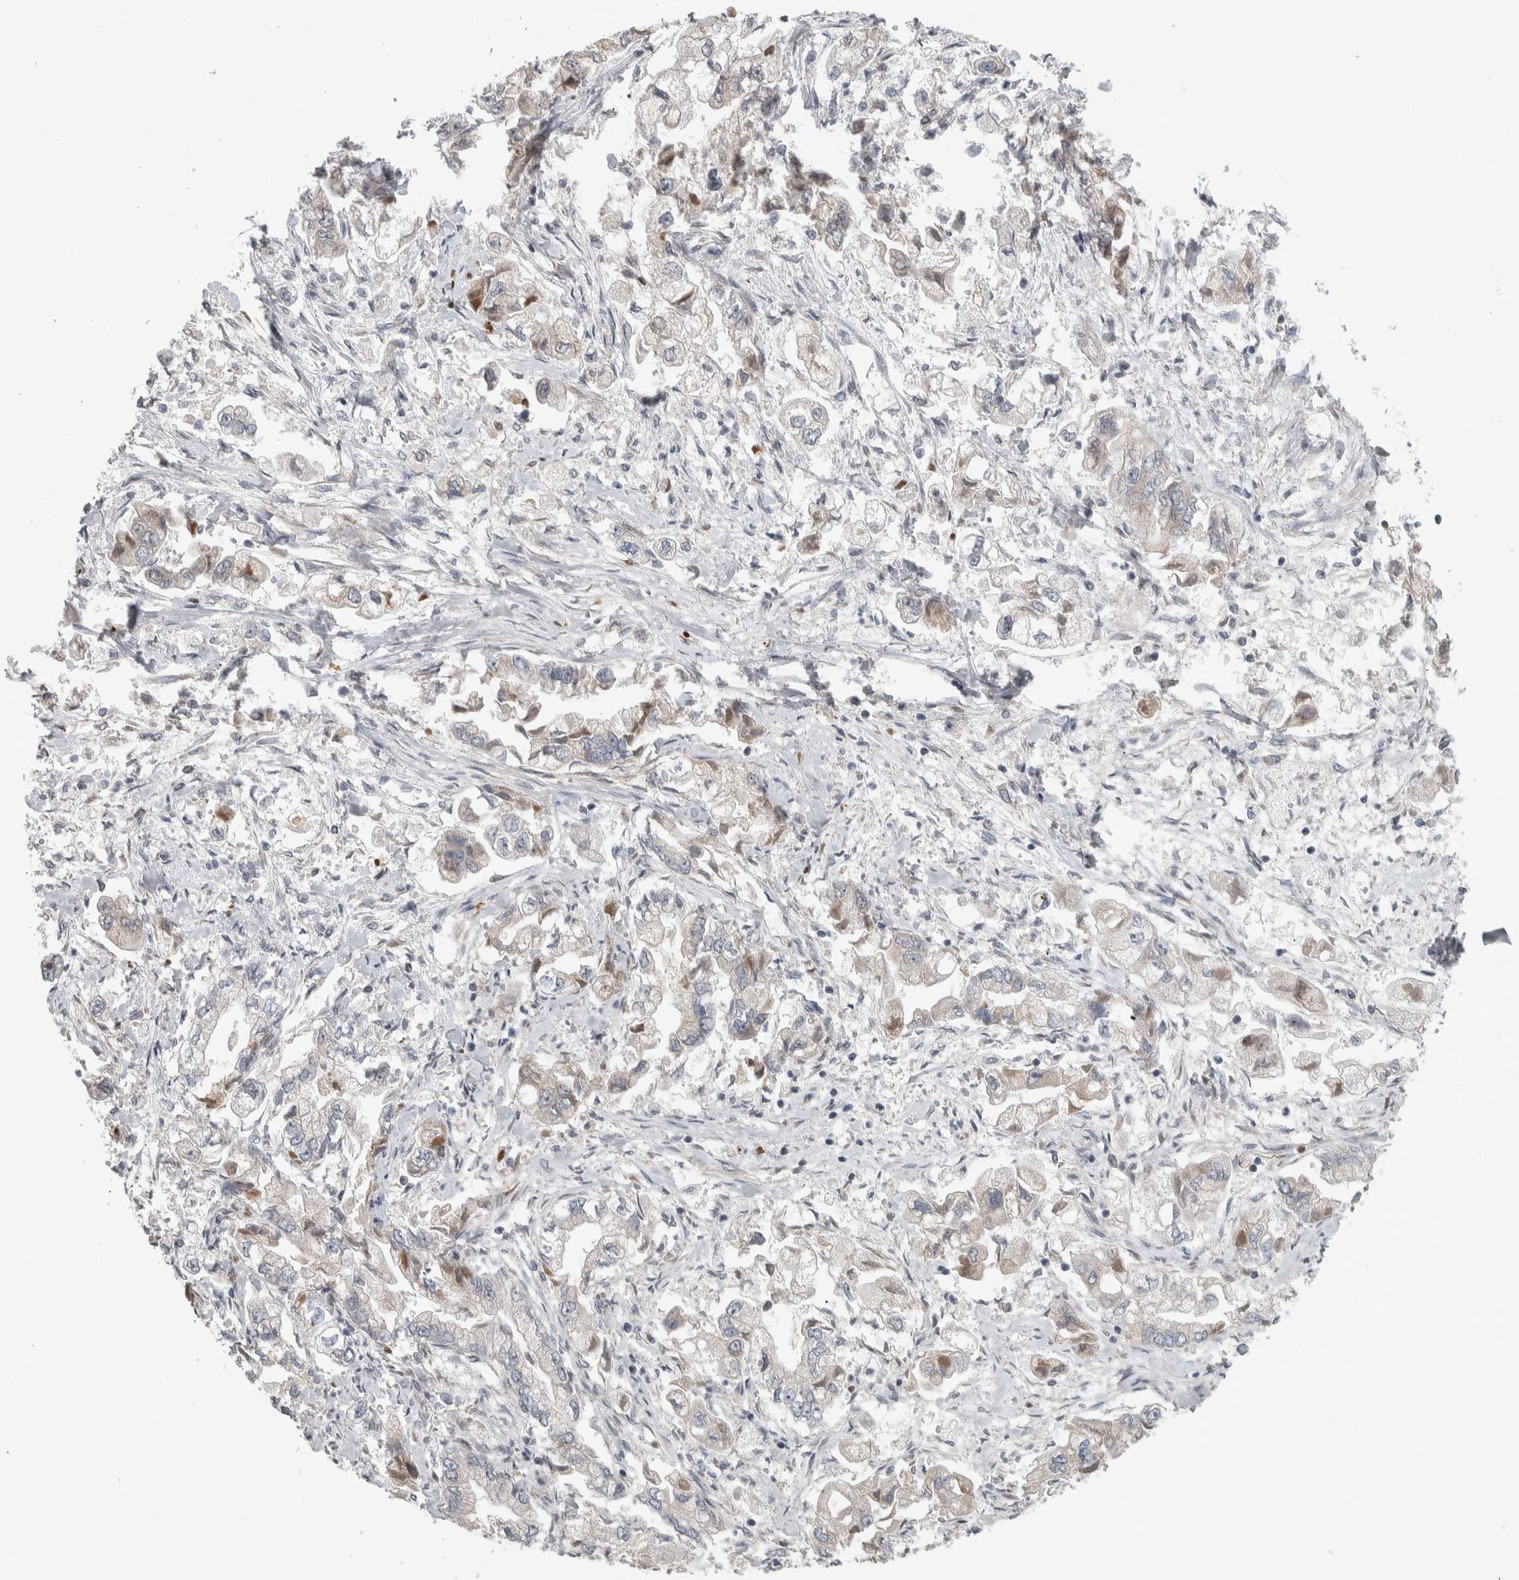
{"staining": {"intensity": "weak", "quantity": "<25%", "location": "cytoplasmic/membranous"}, "tissue": "stomach cancer", "cell_type": "Tumor cells", "image_type": "cancer", "snomed": [{"axis": "morphology", "description": "Normal tissue, NOS"}, {"axis": "morphology", "description": "Adenocarcinoma, NOS"}, {"axis": "topography", "description": "Stomach"}], "caption": "Immunohistochemical staining of stomach cancer (adenocarcinoma) exhibits no significant positivity in tumor cells.", "gene": "SIGMAR1", "patient": {"sex": "male", "age": 62}}